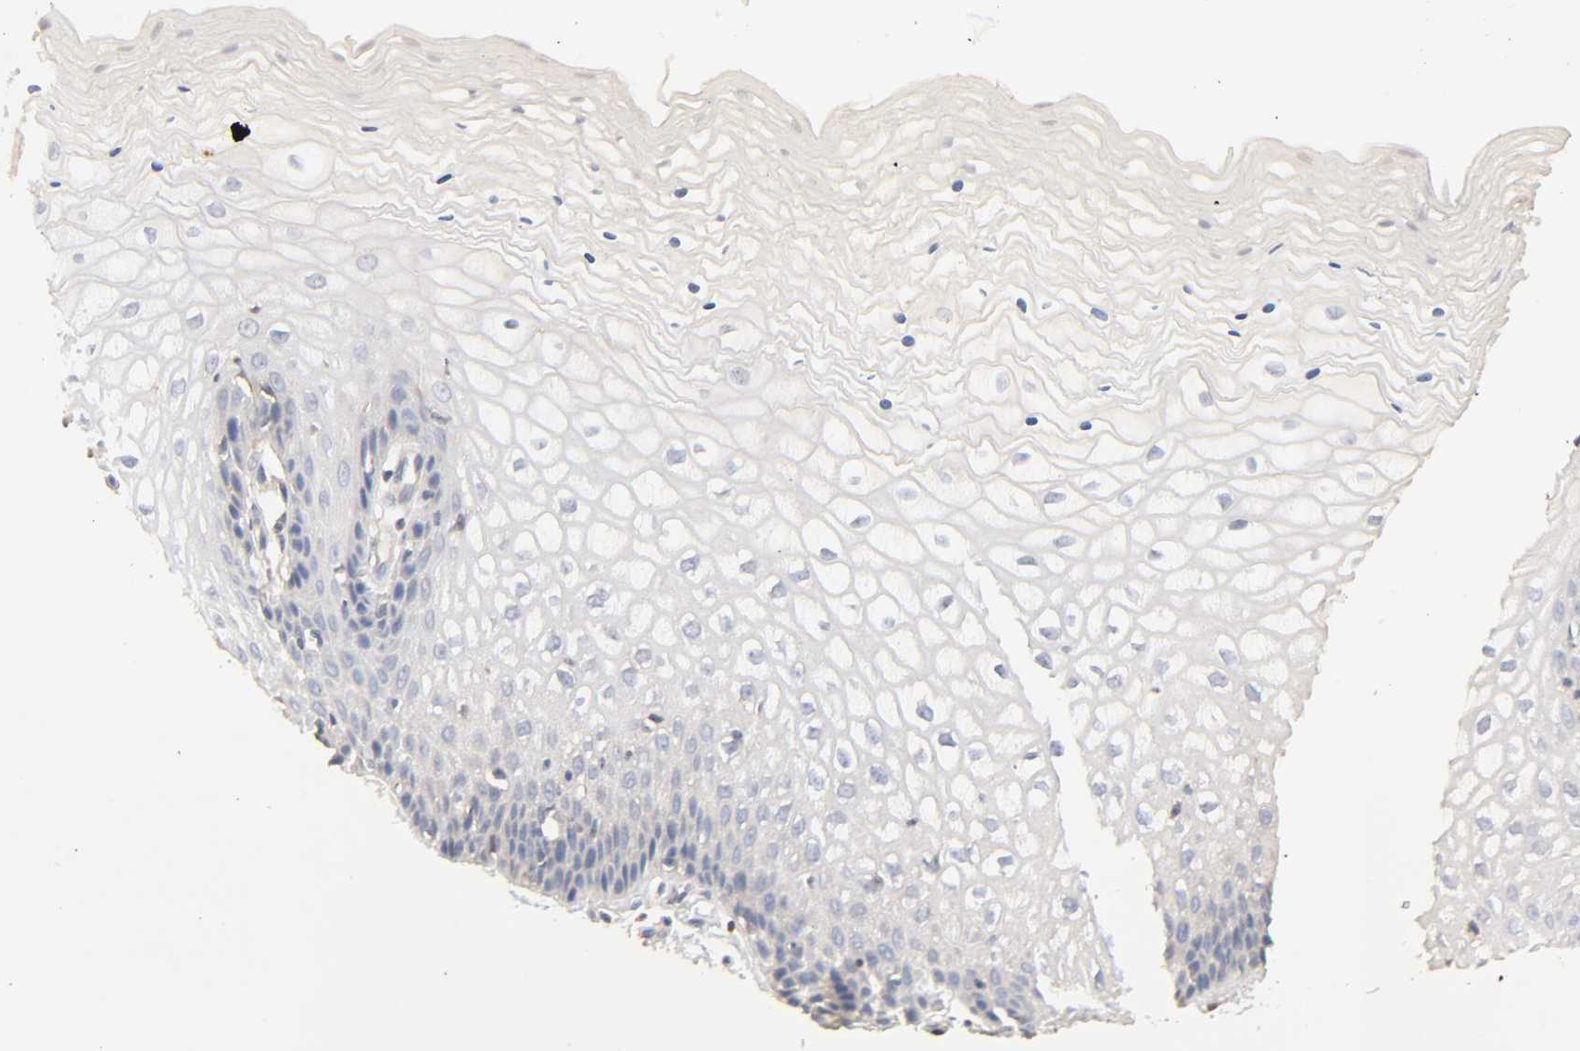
{"staining": {"intensity": "negative", "quantity": "none", "location": "none"}, "tissue": "vagina", "cell_type": "Squamous epithelial cells", "image_type": "normal", "snomed": [{"axis": "morphology", "description": "Normal tissue, NOS"}, {"axis": "topography", "description": "Vagina"}], "caption": "Immunohistochemistry of normal vagina displays no staining in squamous epithelial cells.", "gene": "RHOA", "patient": {"sex": "female", "age": 34}}